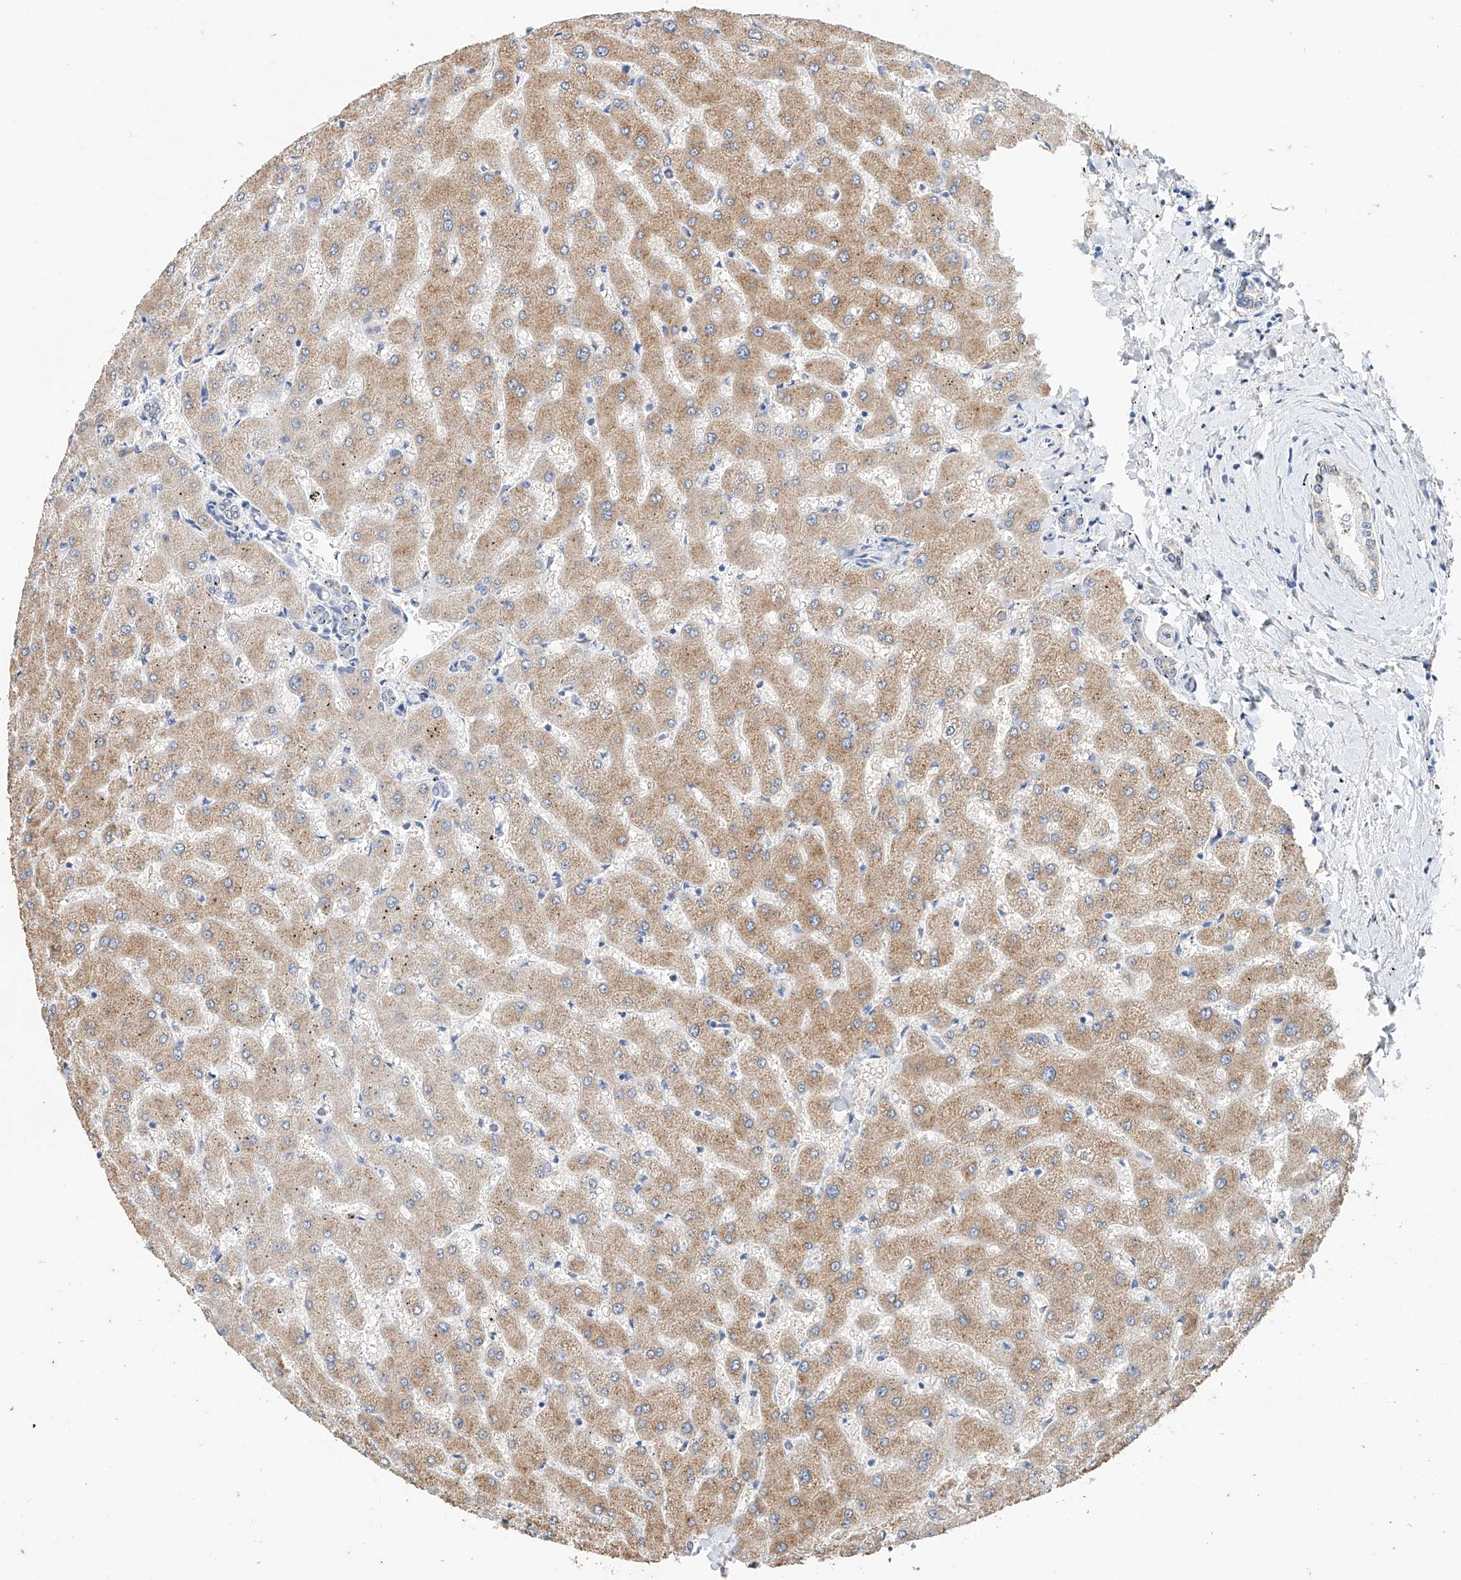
{"staining": {"intensity": "negative", "quantity": "none", "location": "none"}, "tissue": "liver", "cell_type": "Cholangiocytes", "image_type": "normal", "snomed": [{"axis": "morphology", "description": "Normal tissue, NOS"}, {"axis": "topography", "description": "Liver"}], "caption": "DAB immunohistochemical staining of benign human liver exhibits no significant staining in cholangiocytes.", "gene": "CERS4", "patient": {"sex": "female", "age": 63}}